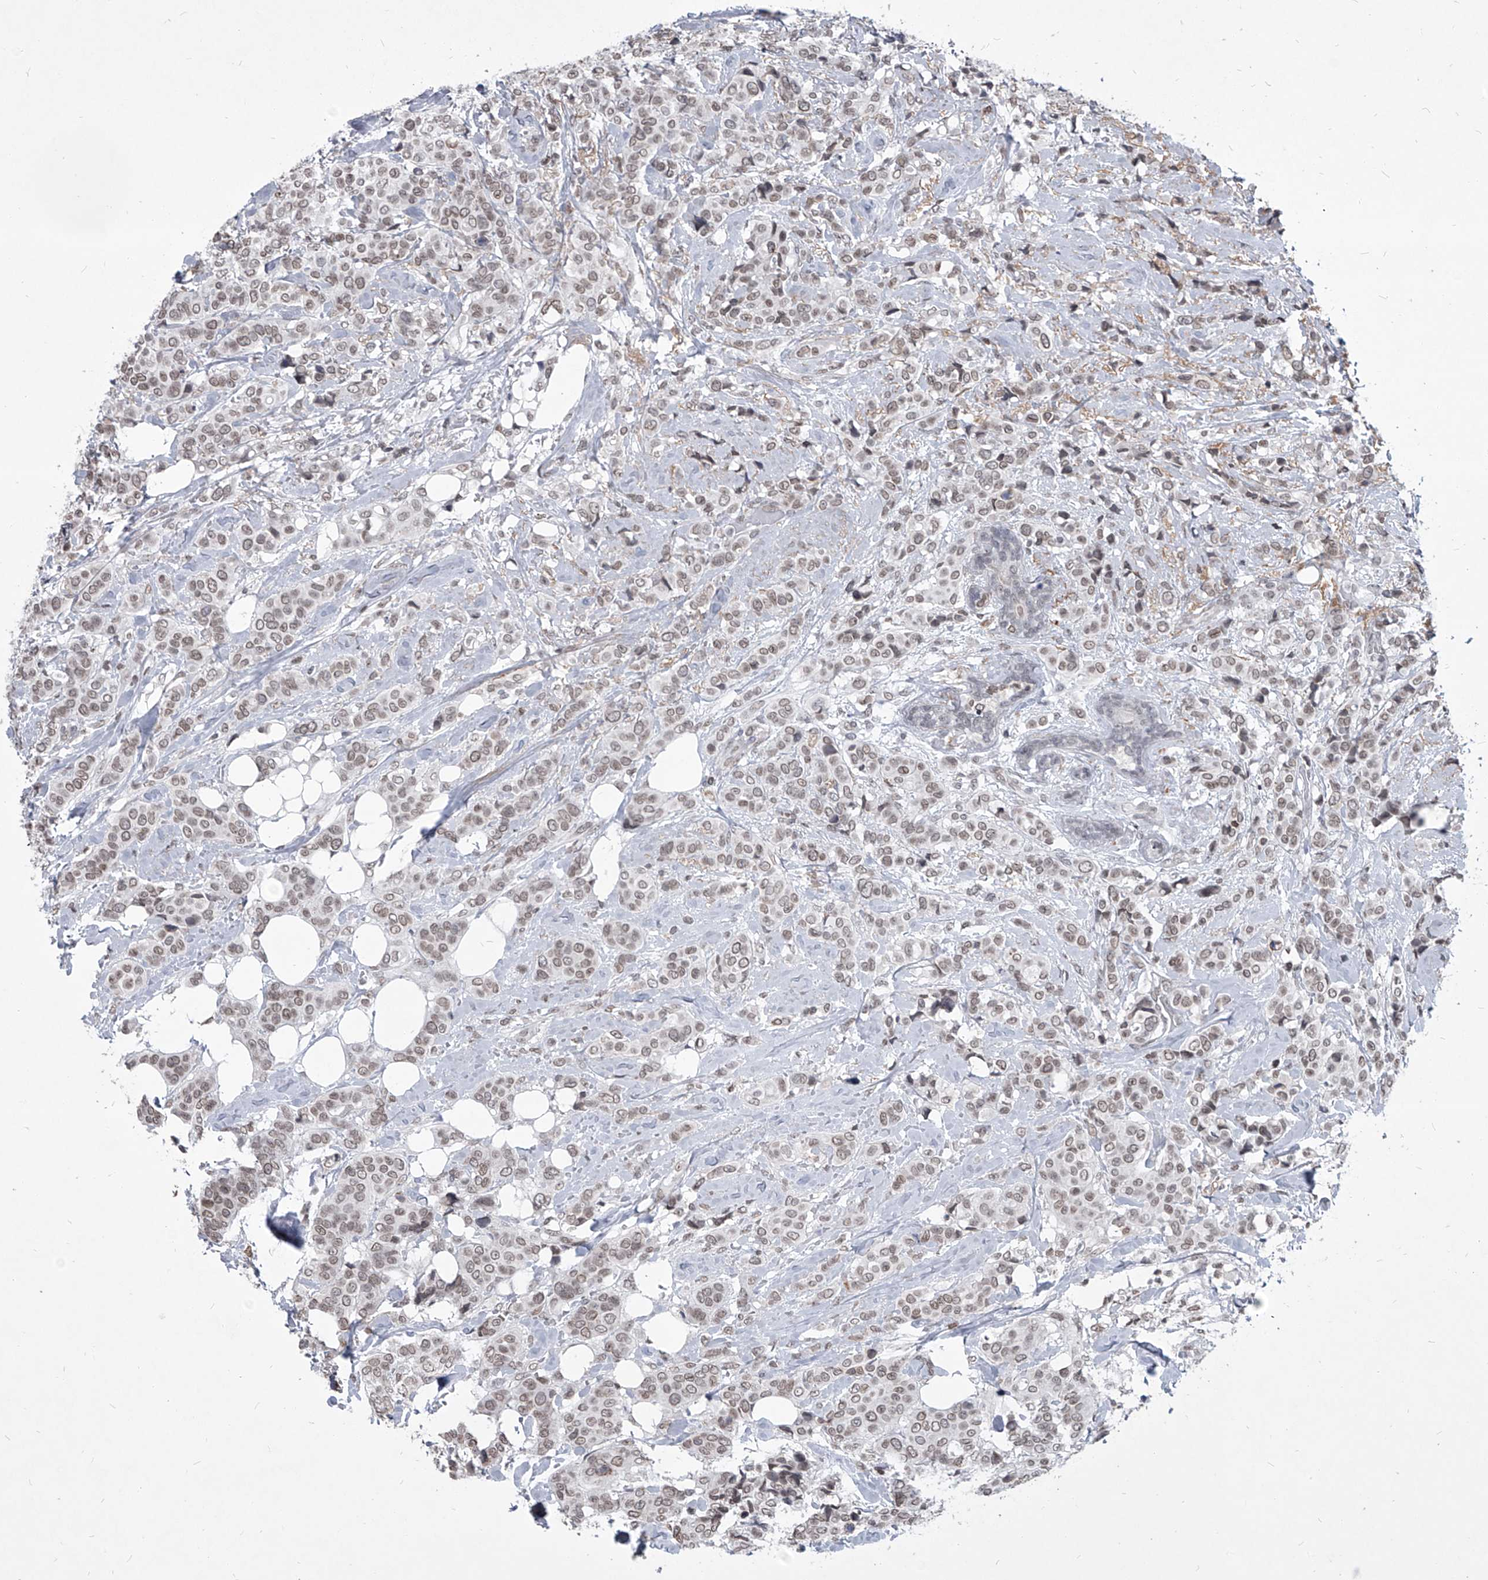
{"staining": {"intensity": "weak", "quantity": ">75%", "location": "cytoplasmic/membranous,nuclear"}, "tissue": "breast cancer", "cell_type": "Tumor cells", "image_type": "cancer", "snomed": [{"axis": "morphology", "description": "Lobular carcinoma"}, {"axis": "topography", "description": "Breast"}], "caption": "Tumor cells display low levels of weak cytoplasmic/membranous and nuclear positivity in approximately >75% of cells in breast cancer.", "gene": "PPIL4", "patient": {"sex": "female", "age": 51}}